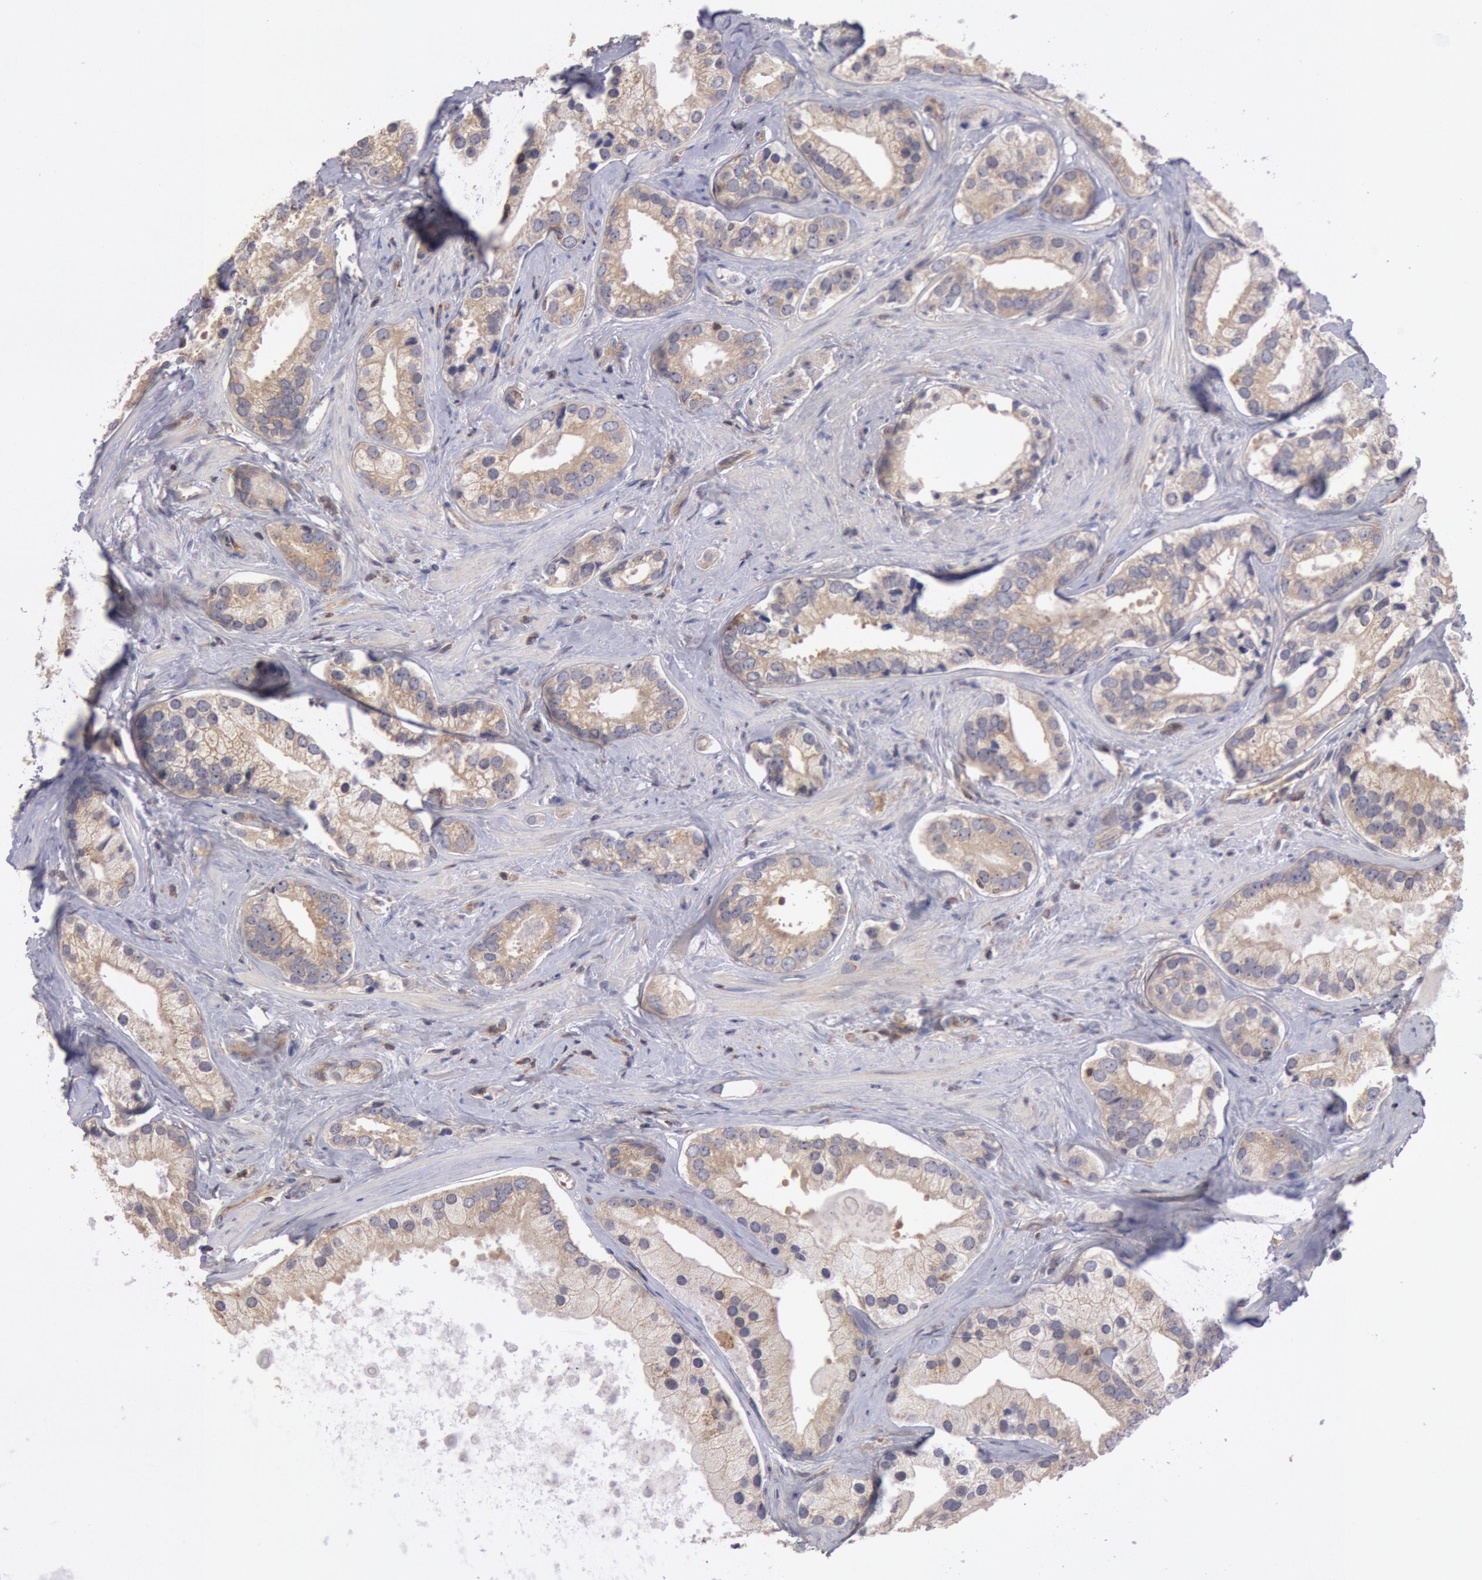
{"staining": {"intensity": "weak", "quantity": ">75%", "location": "cytoplasmic/membranous"}, "tissue": "prostate cancer", "cell_type": "Tumor cells", "image_type": "cancer", "snomed": [{"axis": "morphology", "description": "Adenocarcinoma, Medium grade"}, {"axis": "topography", "description": "Prostate"}], "caption": "Brown immunohistochemical staining in human prostate cancer (medium-grade adenocarcinoma) shows weak cytoplasmic/membranous positivity in about >75% of tumor cells.", "gene": "PIK3R1", "patient": {"sex": "male", "age": 70}}